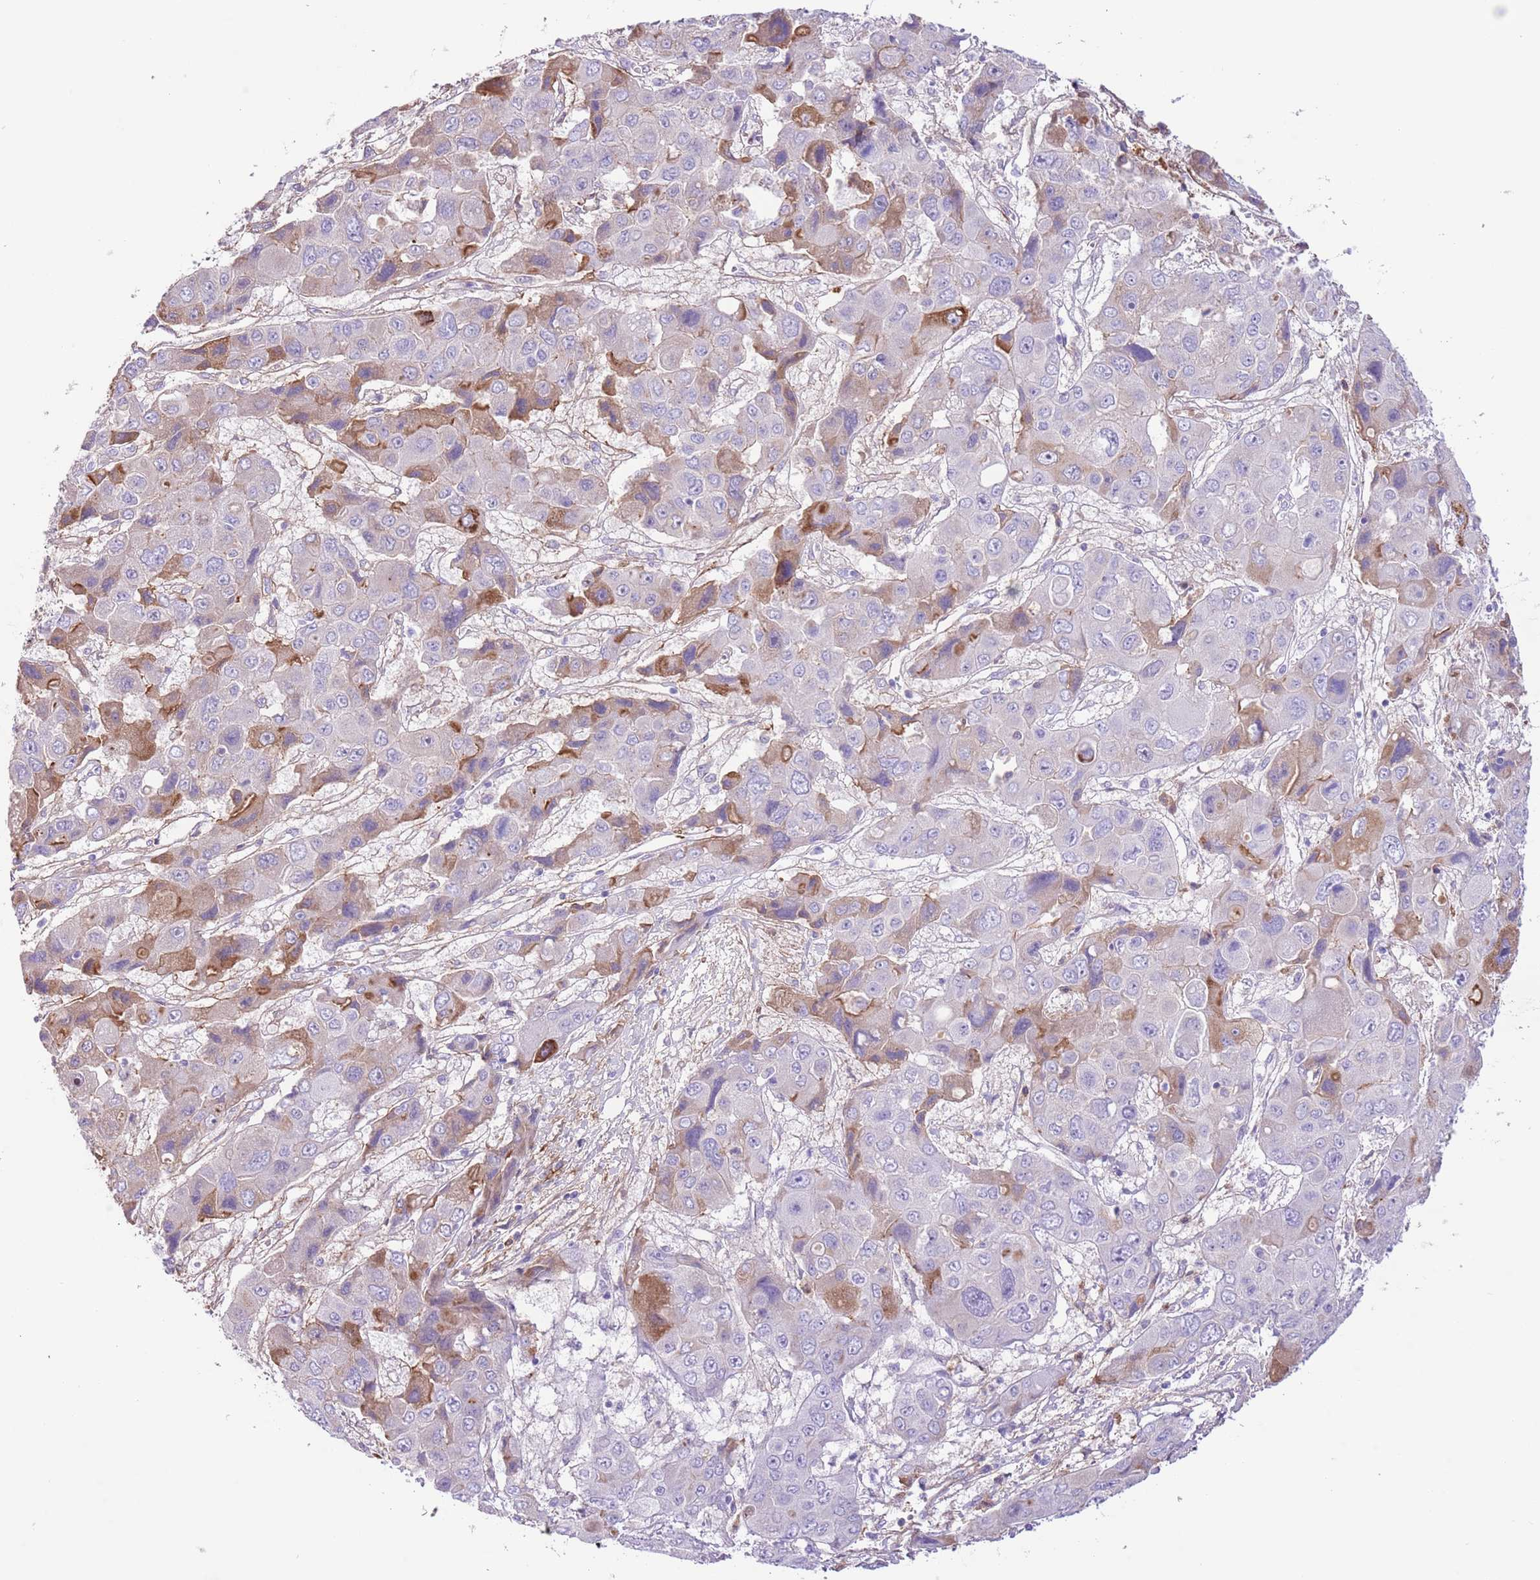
{"staining": {"intensity": "moderate", "quantity": "<25%", "location": "cytoplasmic/membranous"}, "tissue": "liver cancer", "cell_type": "Tumor cells", "image_type": "cancer", "snomed": [{"axis": "morphology", "description": "Cholangiocarcinoma"}, {"axis": "topography", "description": "Liver"}], "caption": "Immunohistochemical staining of human cholangiocarcinoma (liver) displays moderate cytoplasmic/membranous protein positivity in about <25% of tumor cells.", "gene": "IGF1", "patient": {"sex": "male", "age": 67}}